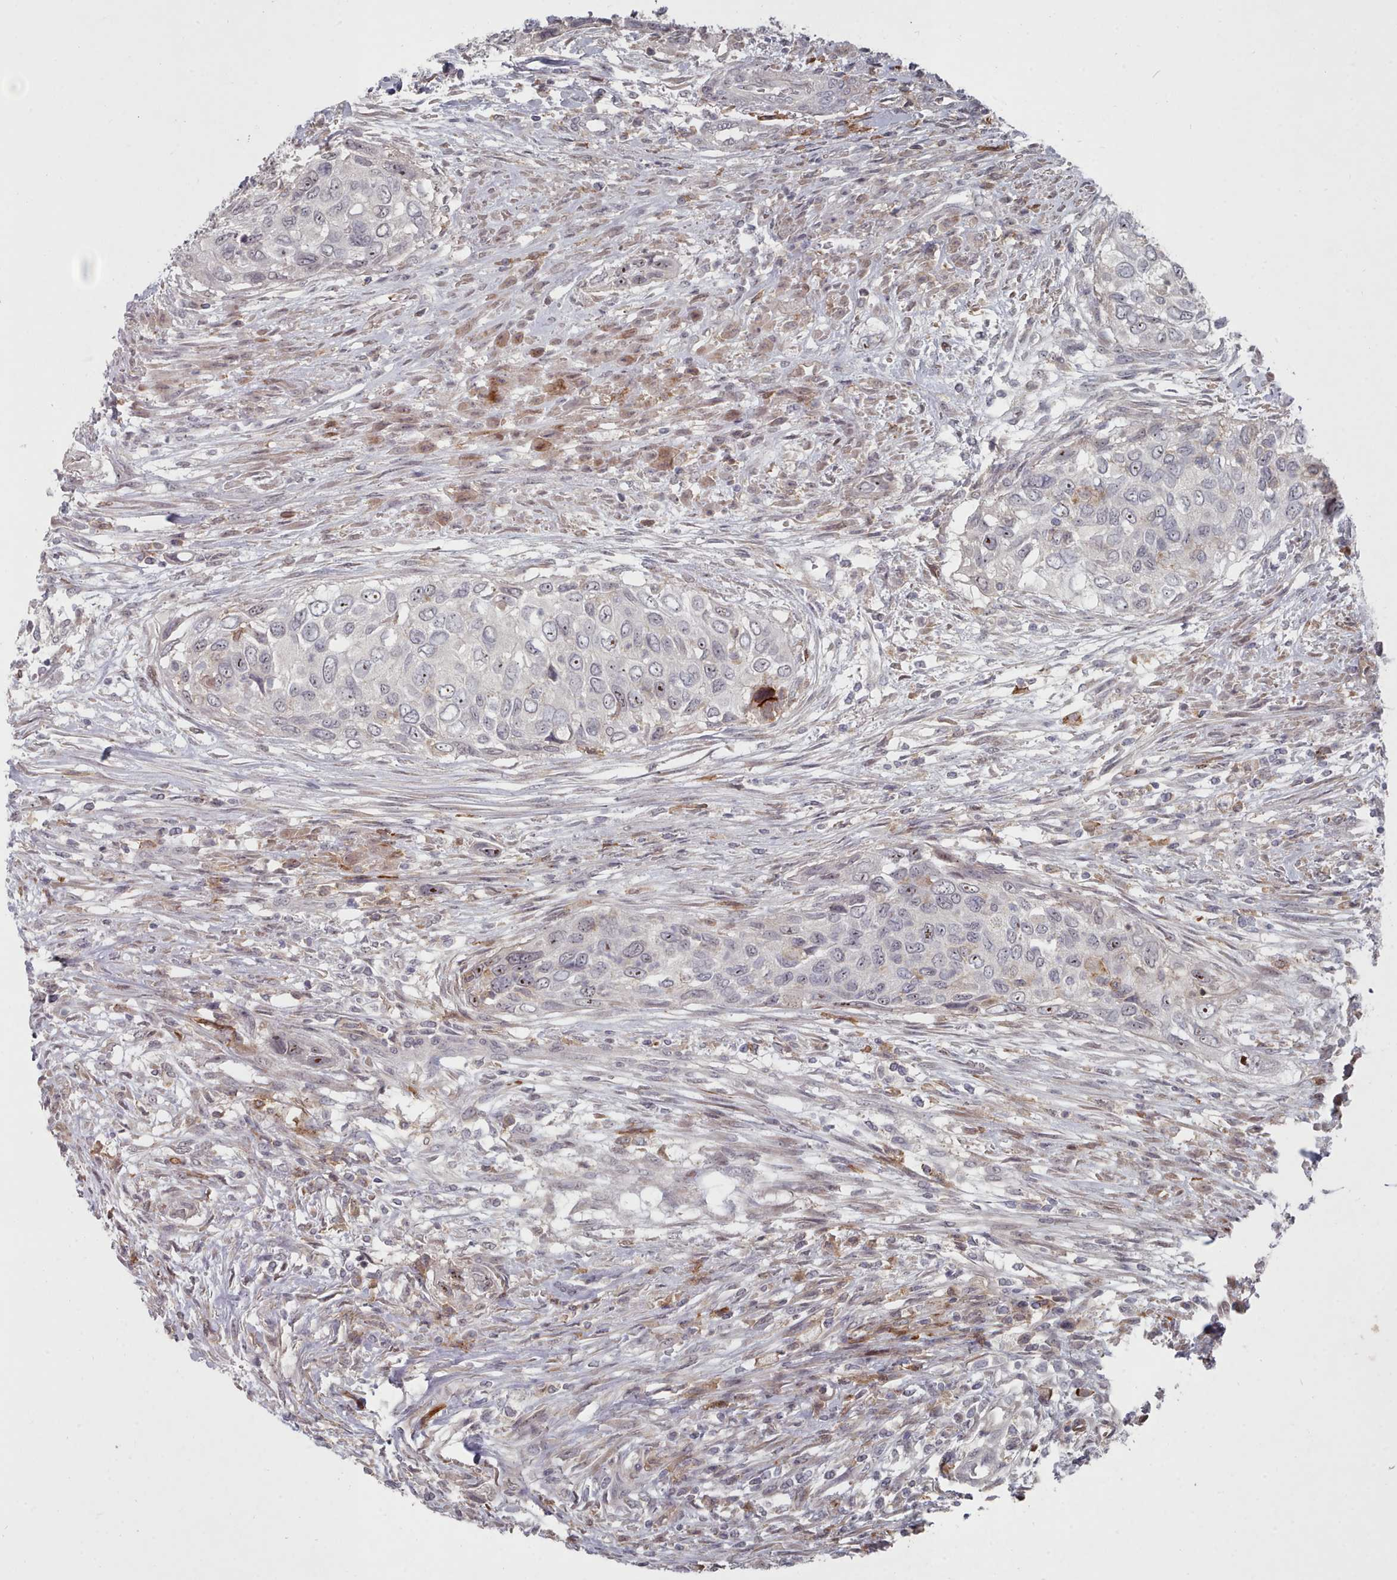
{"staining": {"intensity": "weak", "quantity": "<25%", "location": "nuclear"}, "tissue": "urothelial cancer", "cell_type": "Tumor cells", "image_type": "cancer", "snomed": [{"axis": "morphology", "description": "Urothelial carcinoma, High grade"}, {"axis": "topography", "description": "Urinary bladder"}], "caption": "A high-resolution histopathology image shows immunohistochemistry staining of urothelial carcinoma (high-grade), which demonstrates no significant expression in tumor cells.", "gene": "COL8A2", "patient": {"sex": "female", "age": 60}}